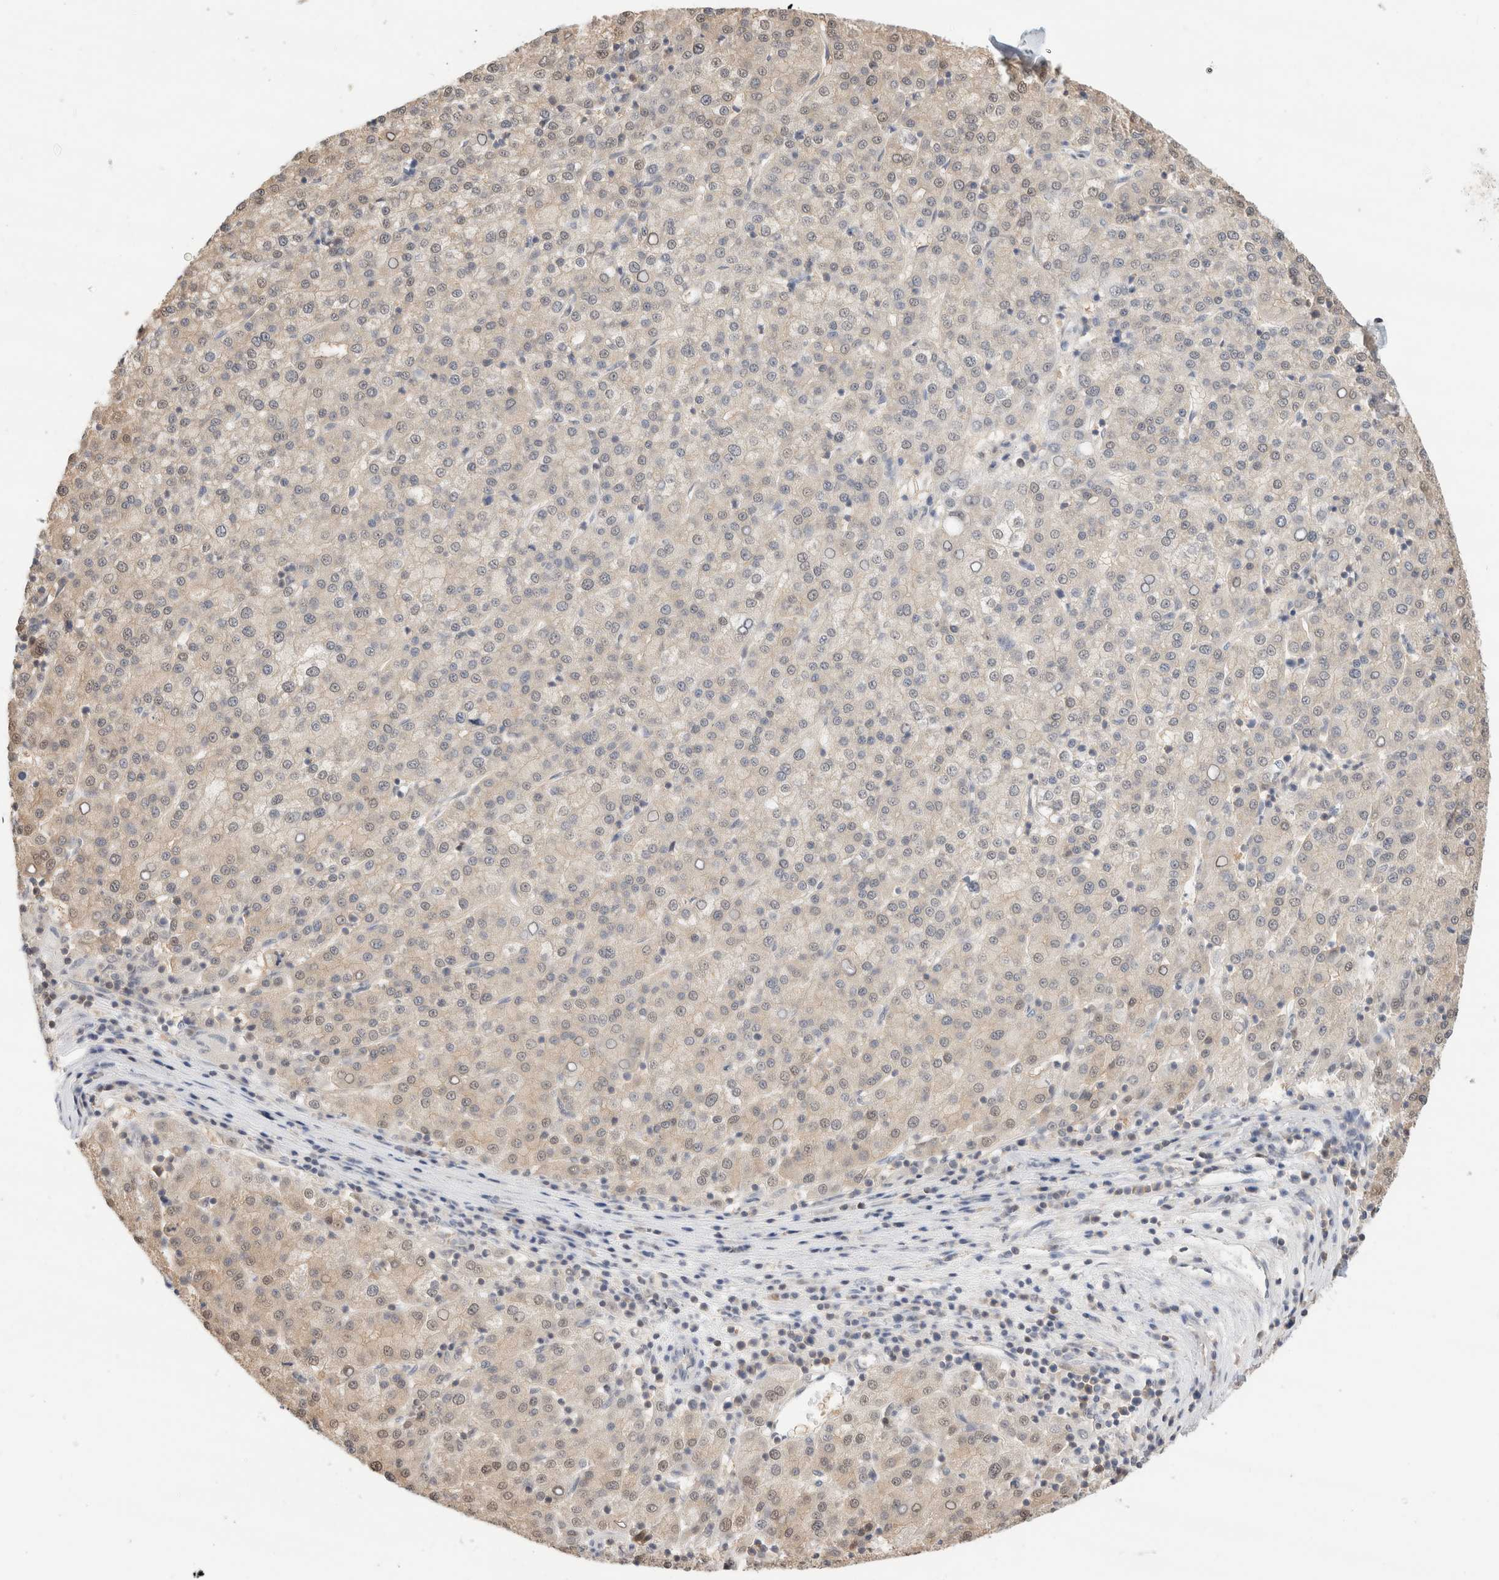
{"staining": {"intensity": "negative", "quantity": "none", "location": "none"}, "tissue": "liver cancer", "cell_type": "Tumor cells", "image_type": "cancer", "snomed": [{"axis": "morphology", "description": "Carcinoma, Hepatocellular, NOS"}, {"axis": "topography", "description": "Liver"}], "caption": "Immunohistochemistry (IHC) of human hepatocellular carcinoma (liver) reveals no expression in tumor cells.", "gene": "C17orf97", "patient": {"sex": "female", "age": 58}}